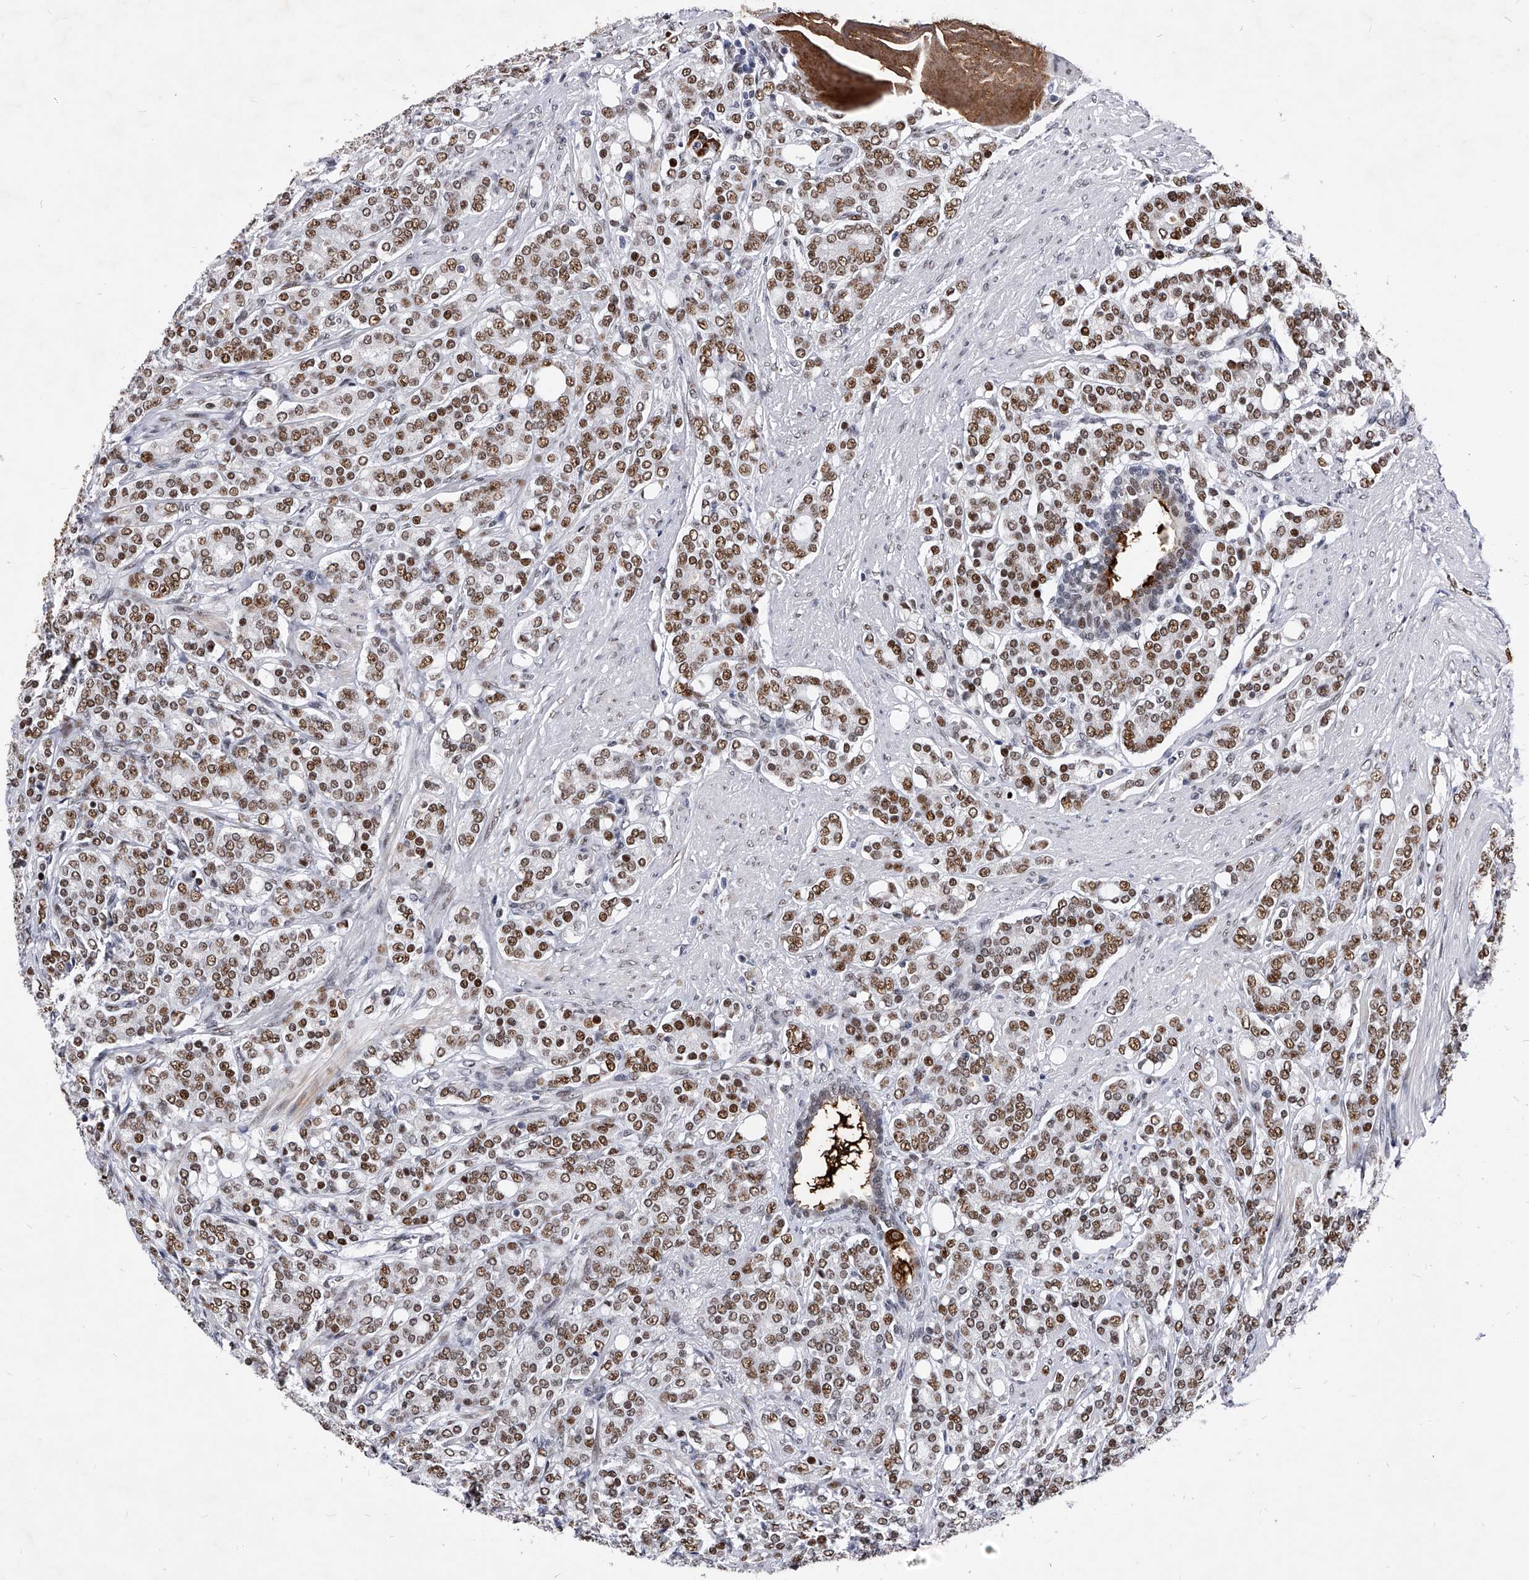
{"staining": {"intensity": "strong", "quantity": ">75%", "location": "nuclear"}, "tissue": "prostate cancer", "cell_type": "Tumor cells", "image_type": "cancer", "snomed": [{"axis": "morphology", "description": "Adenocarcinoma, High grade"}, {"axis": "topography", "description": "Prostate"}], "caption": "Immunohistochemistry (DAB) staining of prostate cancer displays strong nuclear protein expression in about >75% of tumor cells.", "gene": "TESK2", "patient": {"sex": "male", "age": 62}}